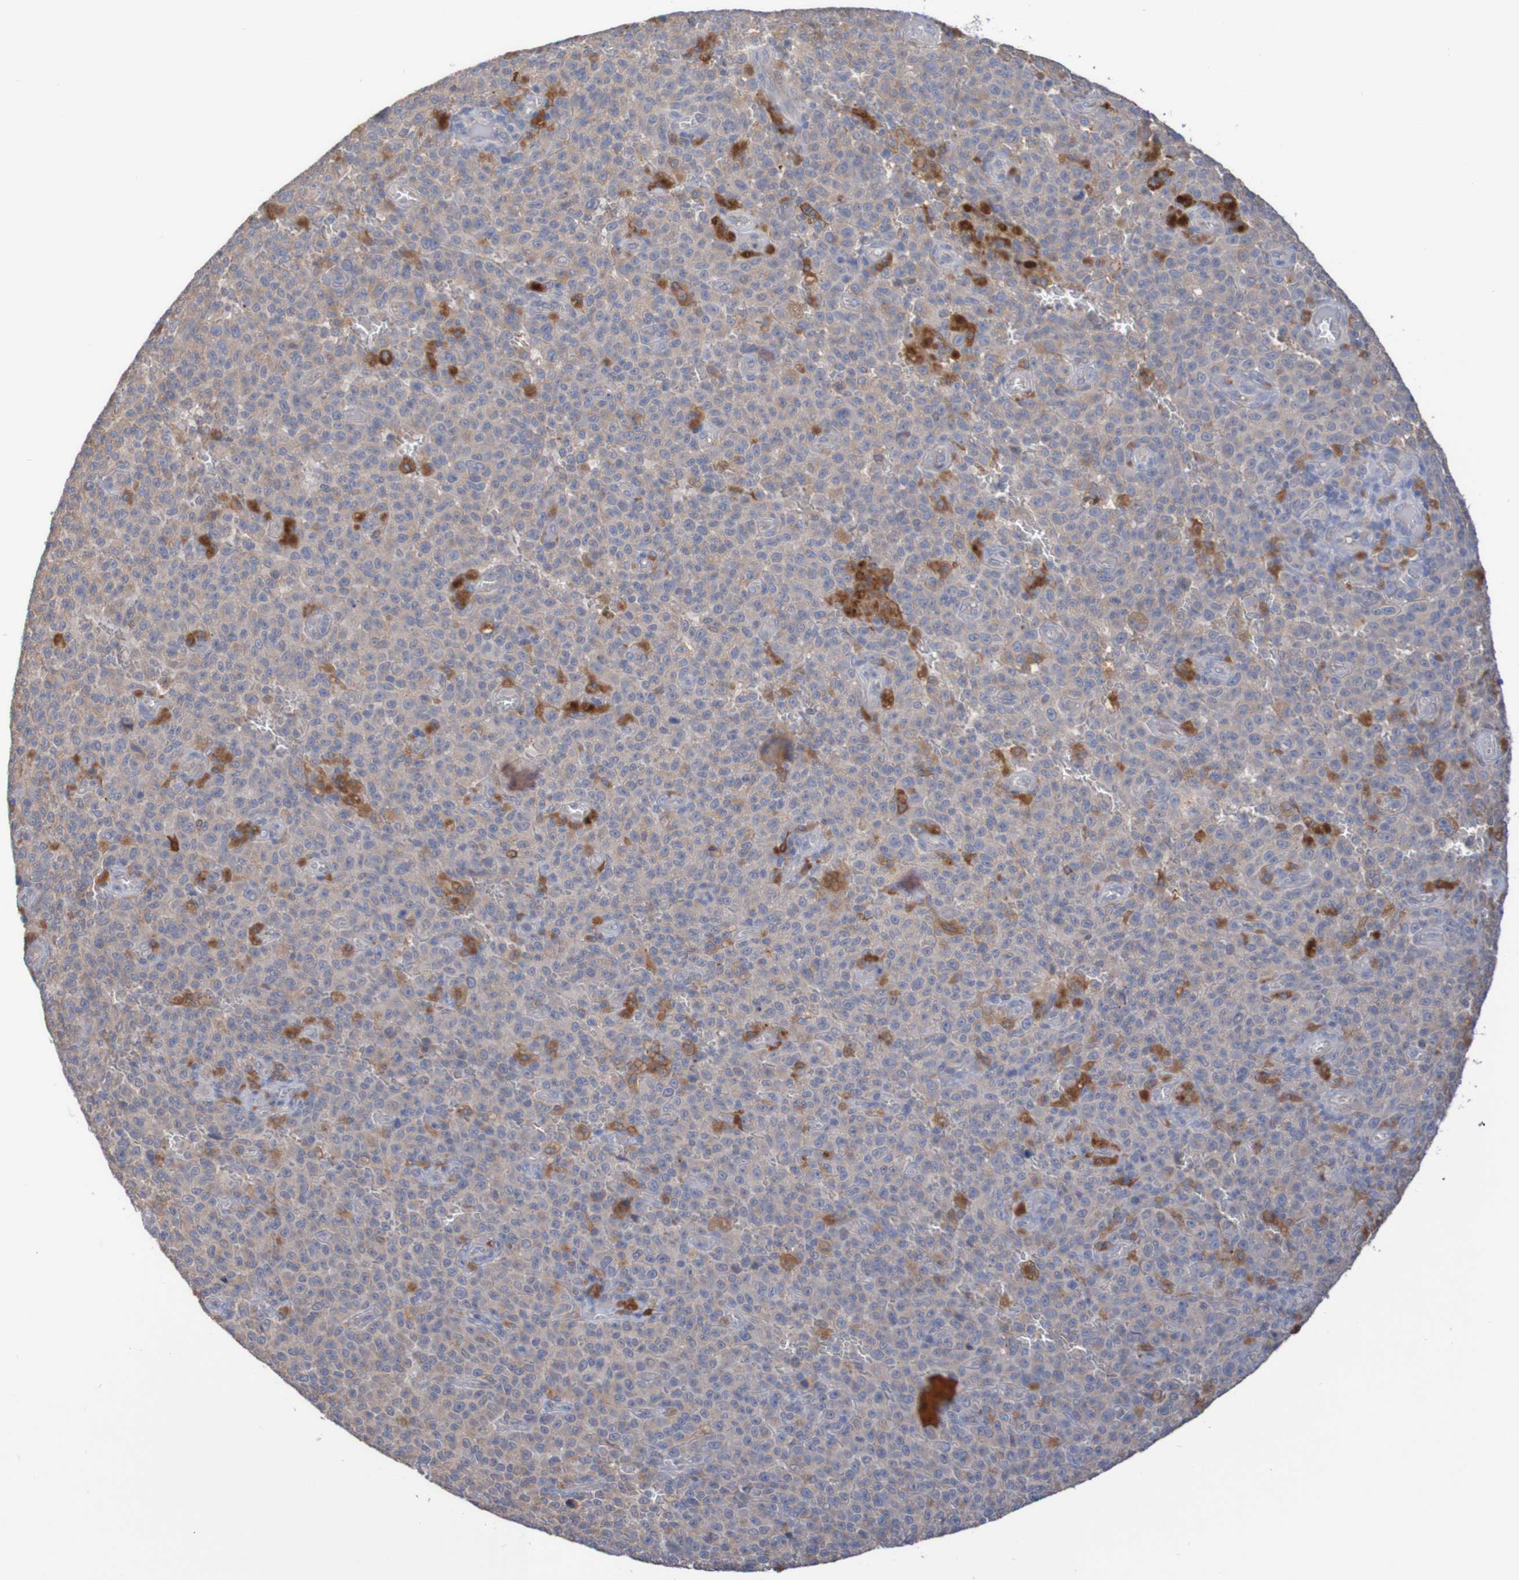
{"staining": {"intensity": "weak", "quantity": ">75%", "location": "cytoplasmic/membranous"}, "tissue": "melanoma", "cell_type": "Tumor cells", "image_type": "cancer", "snomed": [{"axis": "morphology", "description": "Malignant melanoma, NOS"}, {"axis": "topography", "description": "Skin"}], "caption": "A brown stain shows weak cytoplasmic/membranous expression of a protein in malignant melanoma tumor cells.", "gene": "PHYH", "patient": {"sex": "female", "age": 82}}